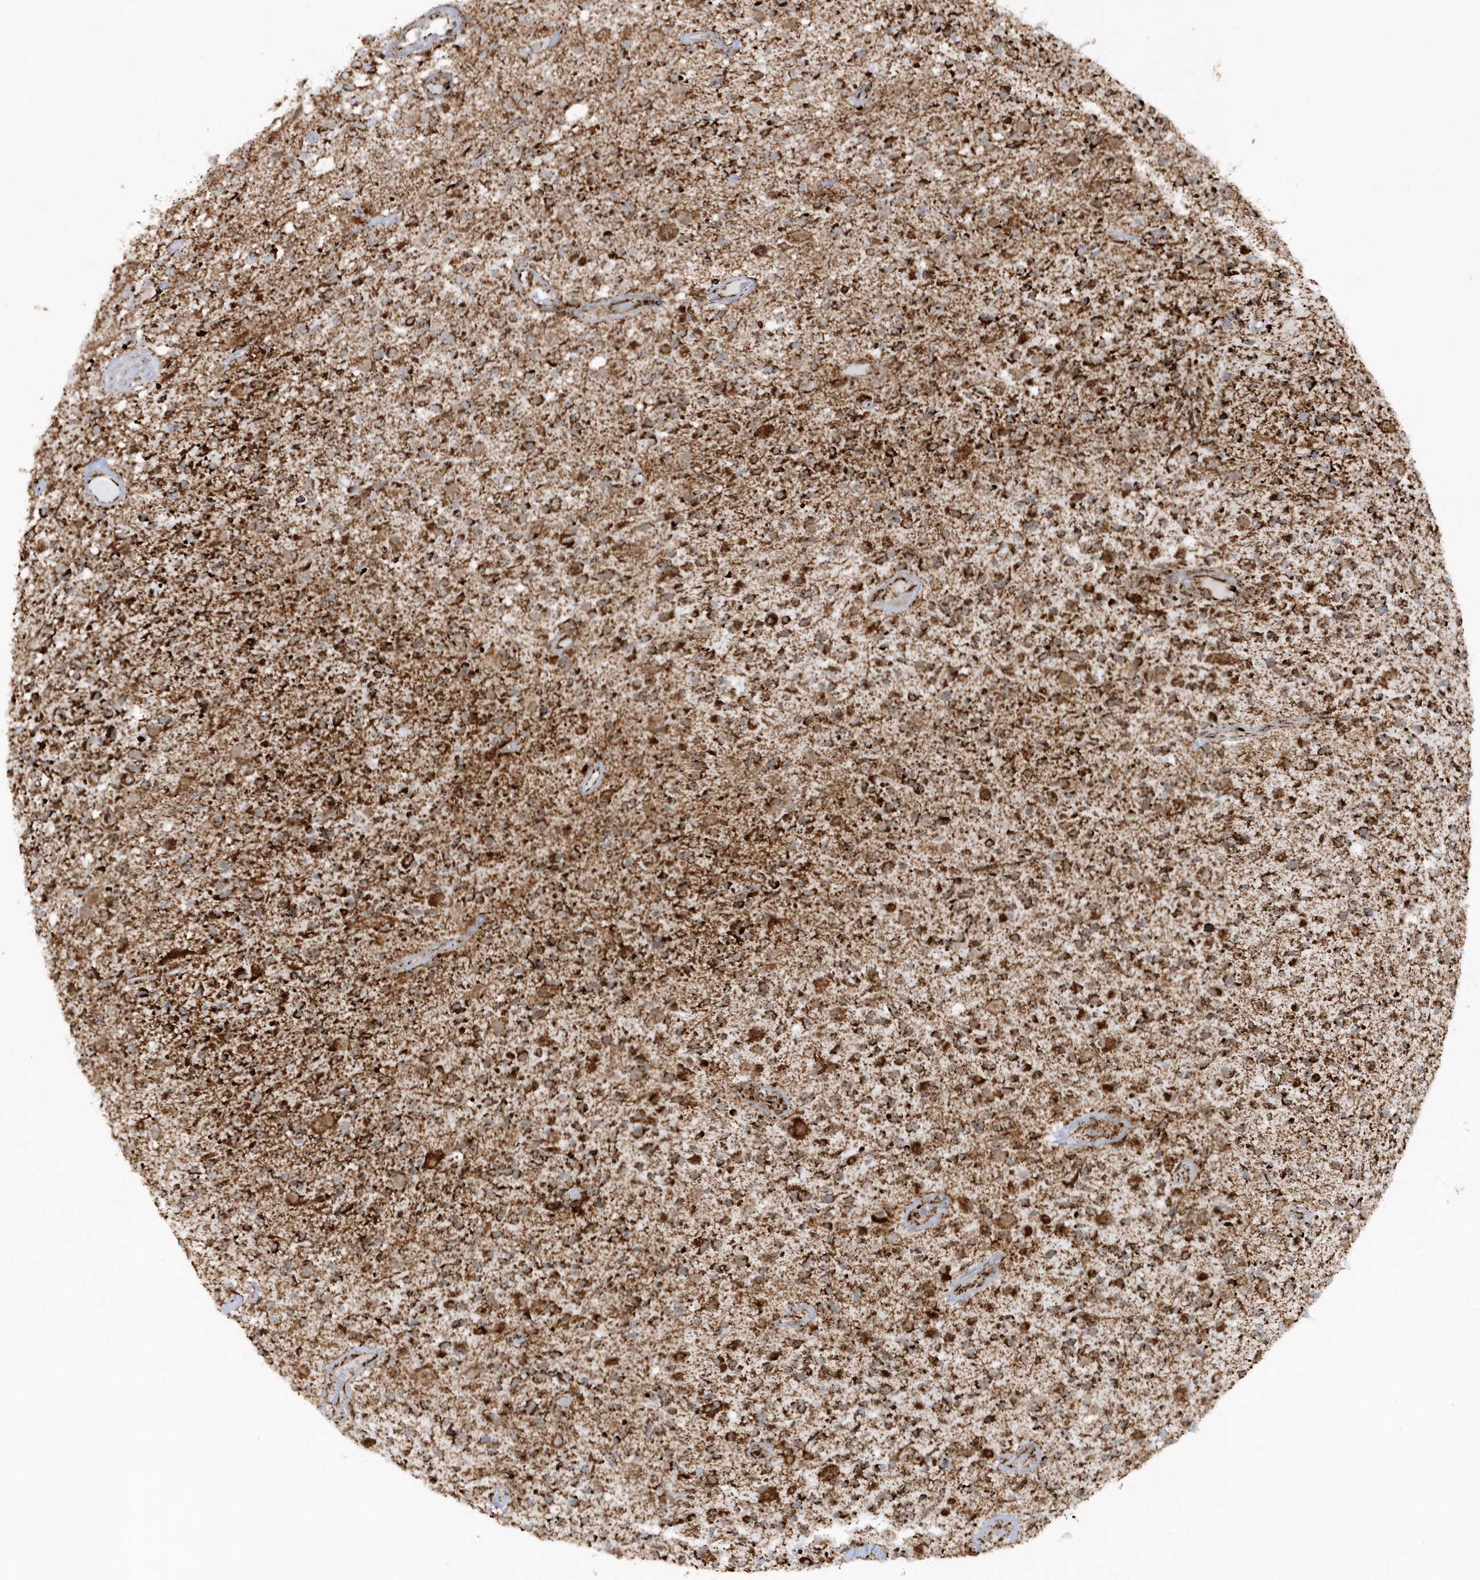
{"staining": {"intensity": "strong", "quantity": ">75%", "location": "cytoplasmic/membranous"}, "tissue": "glioma", "cell_type": "Tumor cells", "image_type": "cancer", "snomed": [{"axis": "morphology", "description": "Glioma, malignant, High grade"}, {"axis": "morphology", "description": "Glioblastoma, NOS"}, {"axis": "topography", "description": "Brain"}], "caption": "Immunohistochemistry (IHC) image of glioblastoma stained for a protein (brown), which reveals high levels of strong cytoplasmic/membranous staining in about >75% of tumor cells.", "gene": "CRY2", "patient": {"sex": "male", "age": 60}}